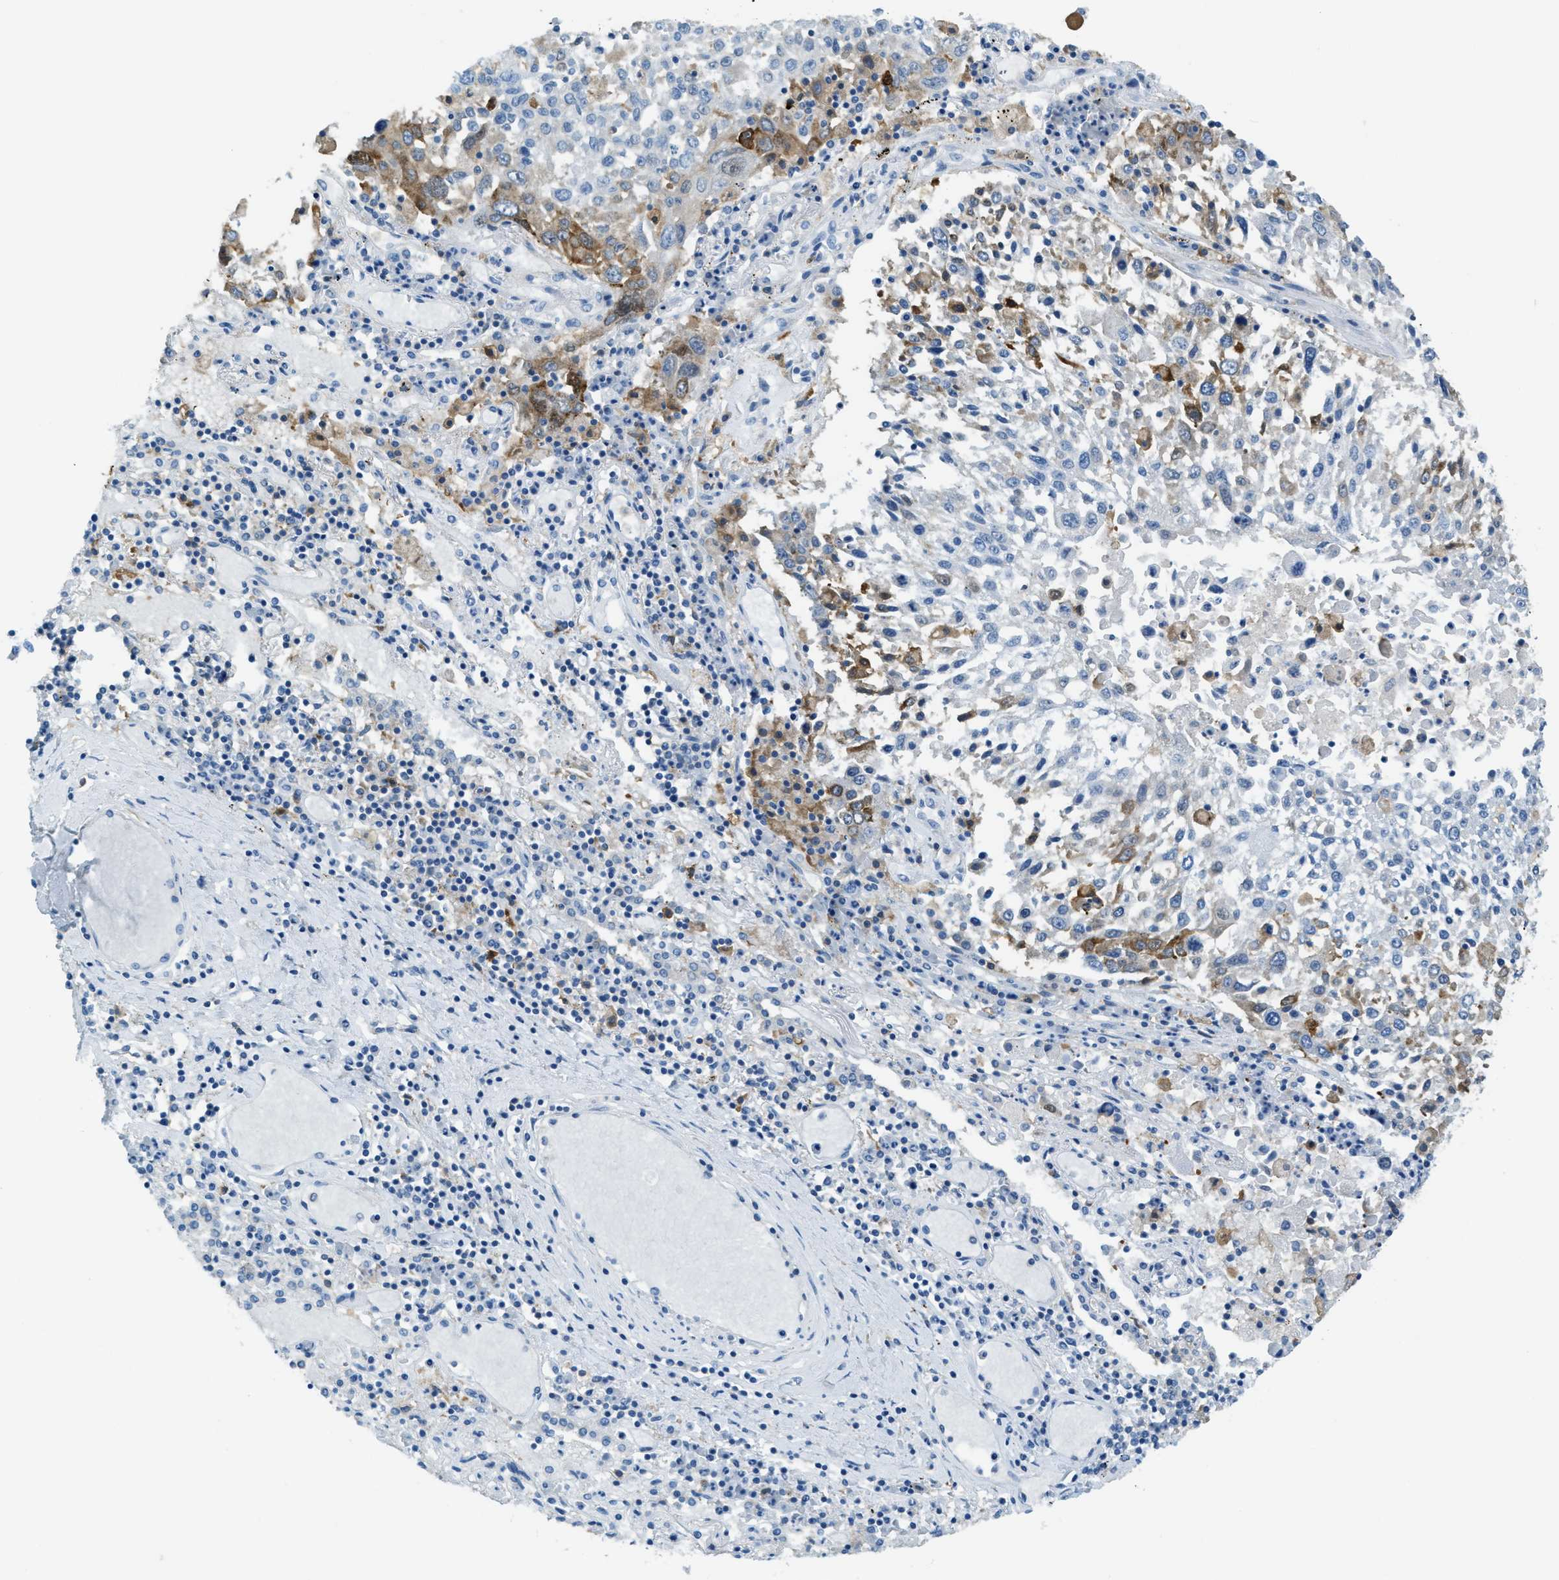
{"staining": {"intensity": "moderate", "quantity": "25%-75%", "location": "cytoplasmic/membranous"}, "tissue": "lung cancer", "cell_type": "Tumor cells", "image_type": "cancer", "snomed": [{"axis": "morphology", "description": "Squamous cell carcinoma, NOS"}, {"axis": "topography", "description": "Lung"}], "caption": "Immunohistochemistry (IHC) photomicrograph of squamous cell carcinoma (lung) stained for a protein (brown), which displays medium levels of moderate cytoplasmic/membranous staining in about 25%-75% of tumor cells.", "gene": "MATCAP2", "patient": {"sex": "male", "age": 65}}